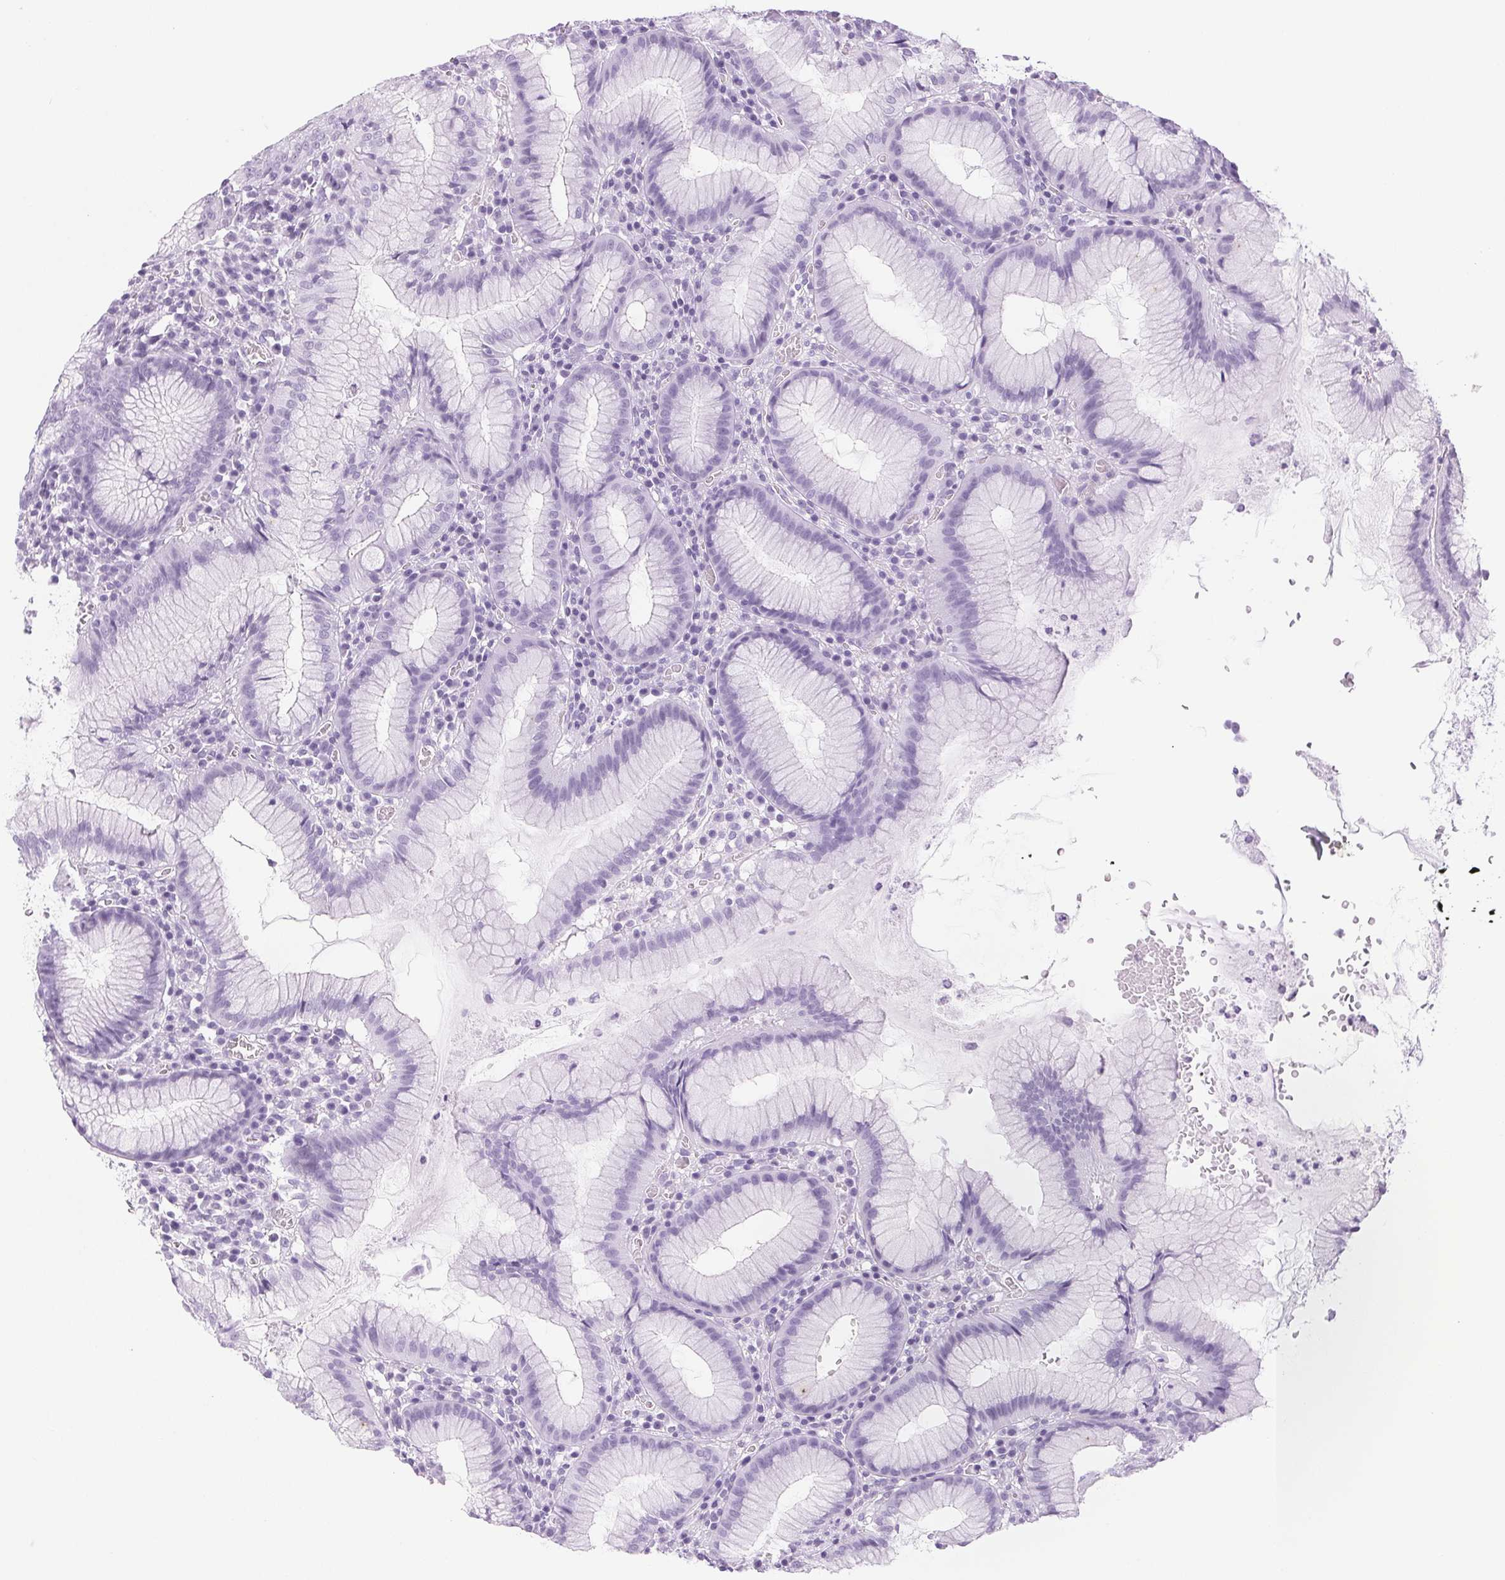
{"staining": {"intensity": "negative", "quantity": "none", "location": "none"}, "tissue": "stomach", "cell_type": "Glandular cells", "image_type": "normal", "snomed": [{"axis": "morphology", "description": "Normal tissue, NOS"}, {"axis": "topography", "description": "Stomach"}], "caption": "Immunohistochemistry (IHC) image of benign stomach stained for a protein (brown), which displays no expression in glandular cells.", "gene": "DNAJC6", "patient": {"sex": "male", "age": 55}}